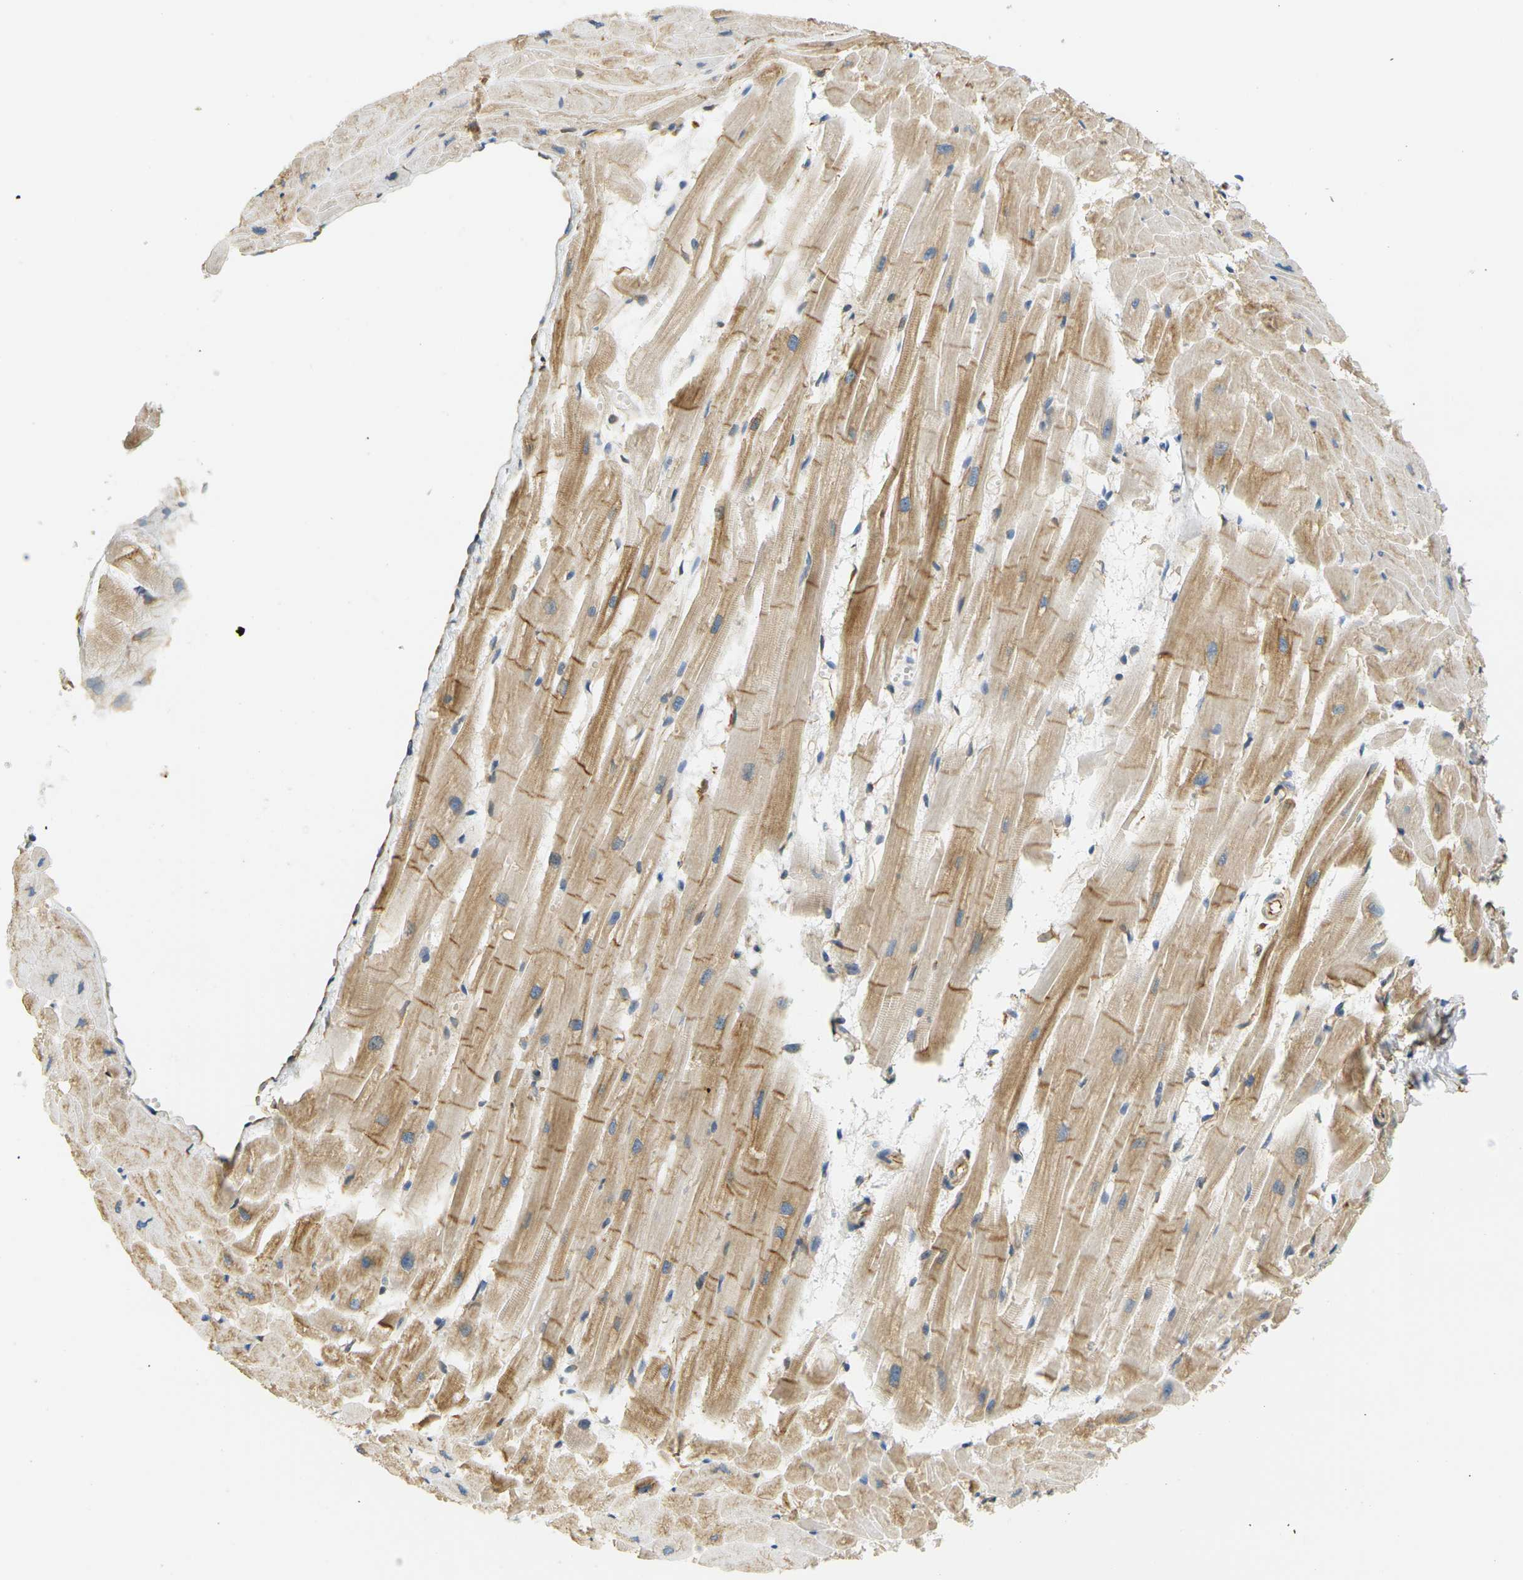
{"staining": {"intensity": "moderate", "quantity": ">75%", "location": "cytoplasmic/membranous"}, "tissue": "heart muscle", "cell_type": "Cardiomyocytes", "image_type": "normal", "snomed": [{"axis": "morphology", "description": "Normal tissue, NOS"}, {"axis": "topography", "description": "Heart"}], "caption": "Immunohistochemical staining of unremarkable human heart muscle displays medium levels of moderate cytoplasmic/membranous expression in about >75% of cardiomyocytes.", "gene": "CYTH3", "patient": {"sex": "female", "age": 19}}